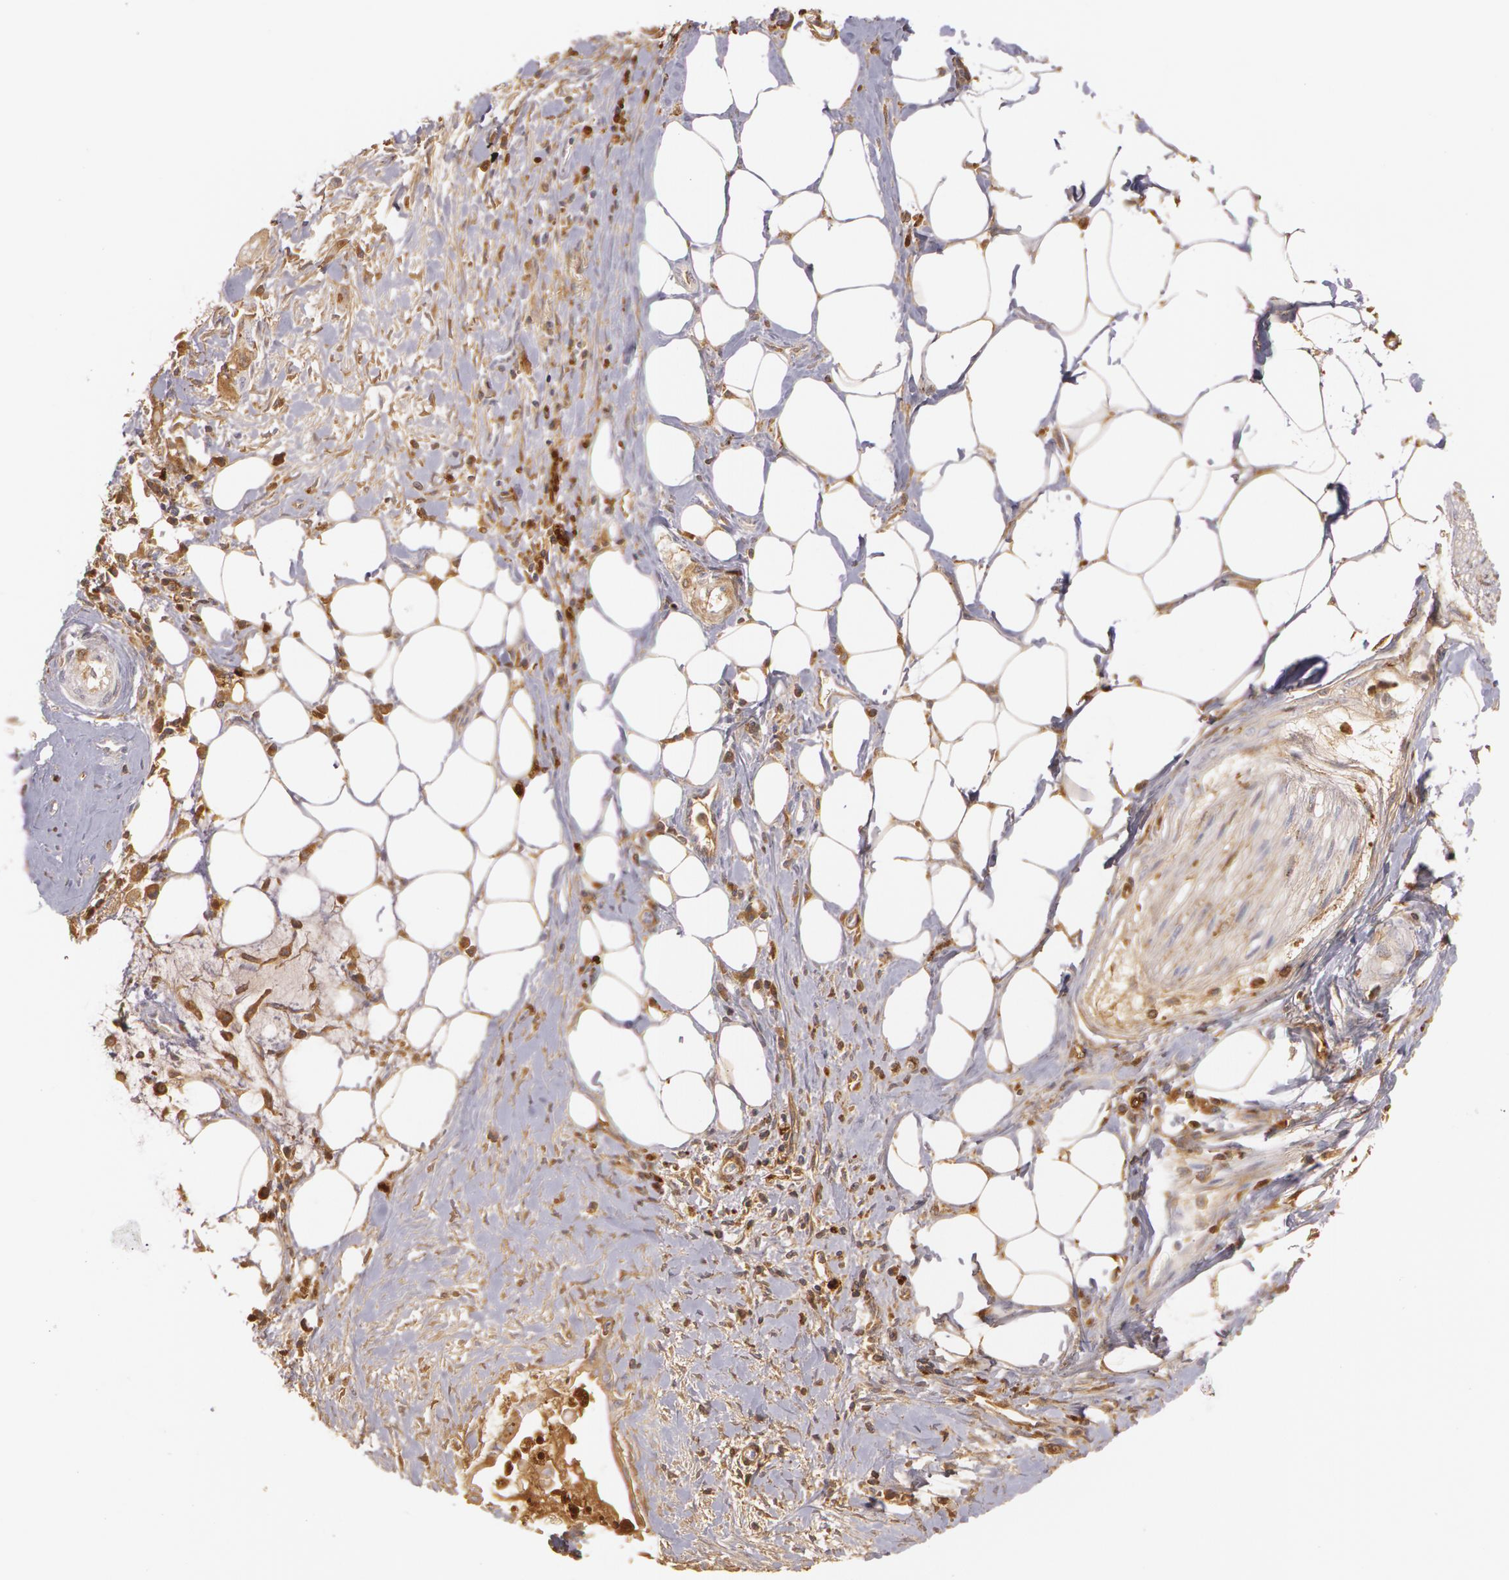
{"staining": {"intensity": "weak", "quantity": "25%-75%", "location": "cytoplasmic/membranous"}, "tissue": "pancreatic cancer", "cell_type": "Tumor cells", "image_type": "cancer", "snomed": [{"axis": "morphology", "description": "Adenocarcinoma, NOS"}, {"axis": "topography", "description": "Pancreas"}], "caption": "Immunohistochemistry image of neoplastic tissue: pancreatic cancer stained using IHC exhibits low levels of weak protein expression localized specifically in the cytoplasmic/membranous of tumor cells, appearing as a cytoplasmic/membranous brown color.", "gene": "LBP", "patient": {"sex": "male", "age": 59}}